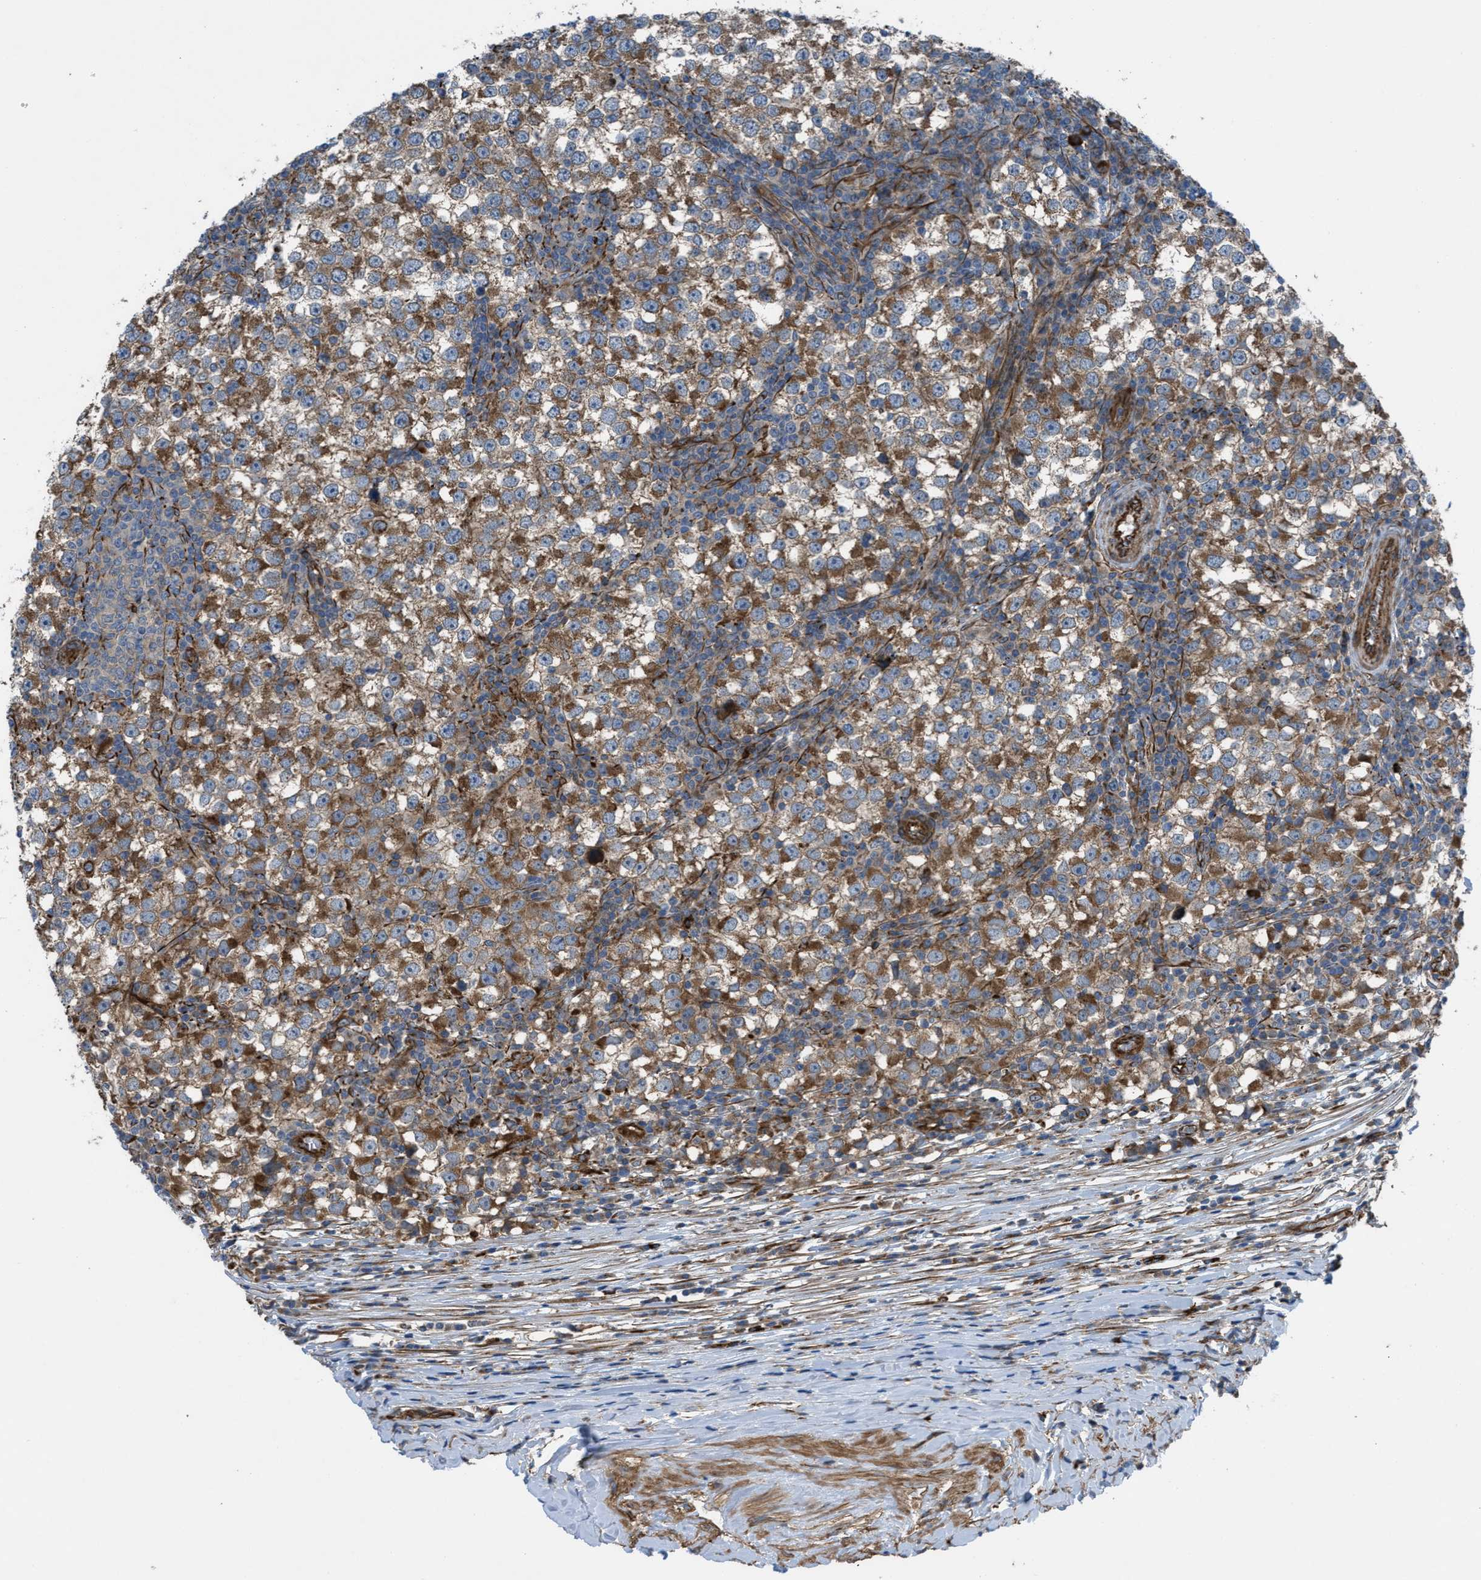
{"staining": {"intensity": "moderate", "quantity": ">75%", "location": "cytoplasmic/membranous"}, "tissue": "testis cancer", "cell_type": "Tumor cells", "image_type": "cancer", "snomed": [{"axis": "morphology", "description": "Seminoma, NOS"}, {"axis": "topography", "description": "Testis"}], "caption": "The histopathology image reveals a brown stain indicating the presence of a protein in the cytoplasmic/membranous of tumor cells in seminoma (testis).", "gene": "SLC6A9", "patient": {"sex": "male", "age": 52}}